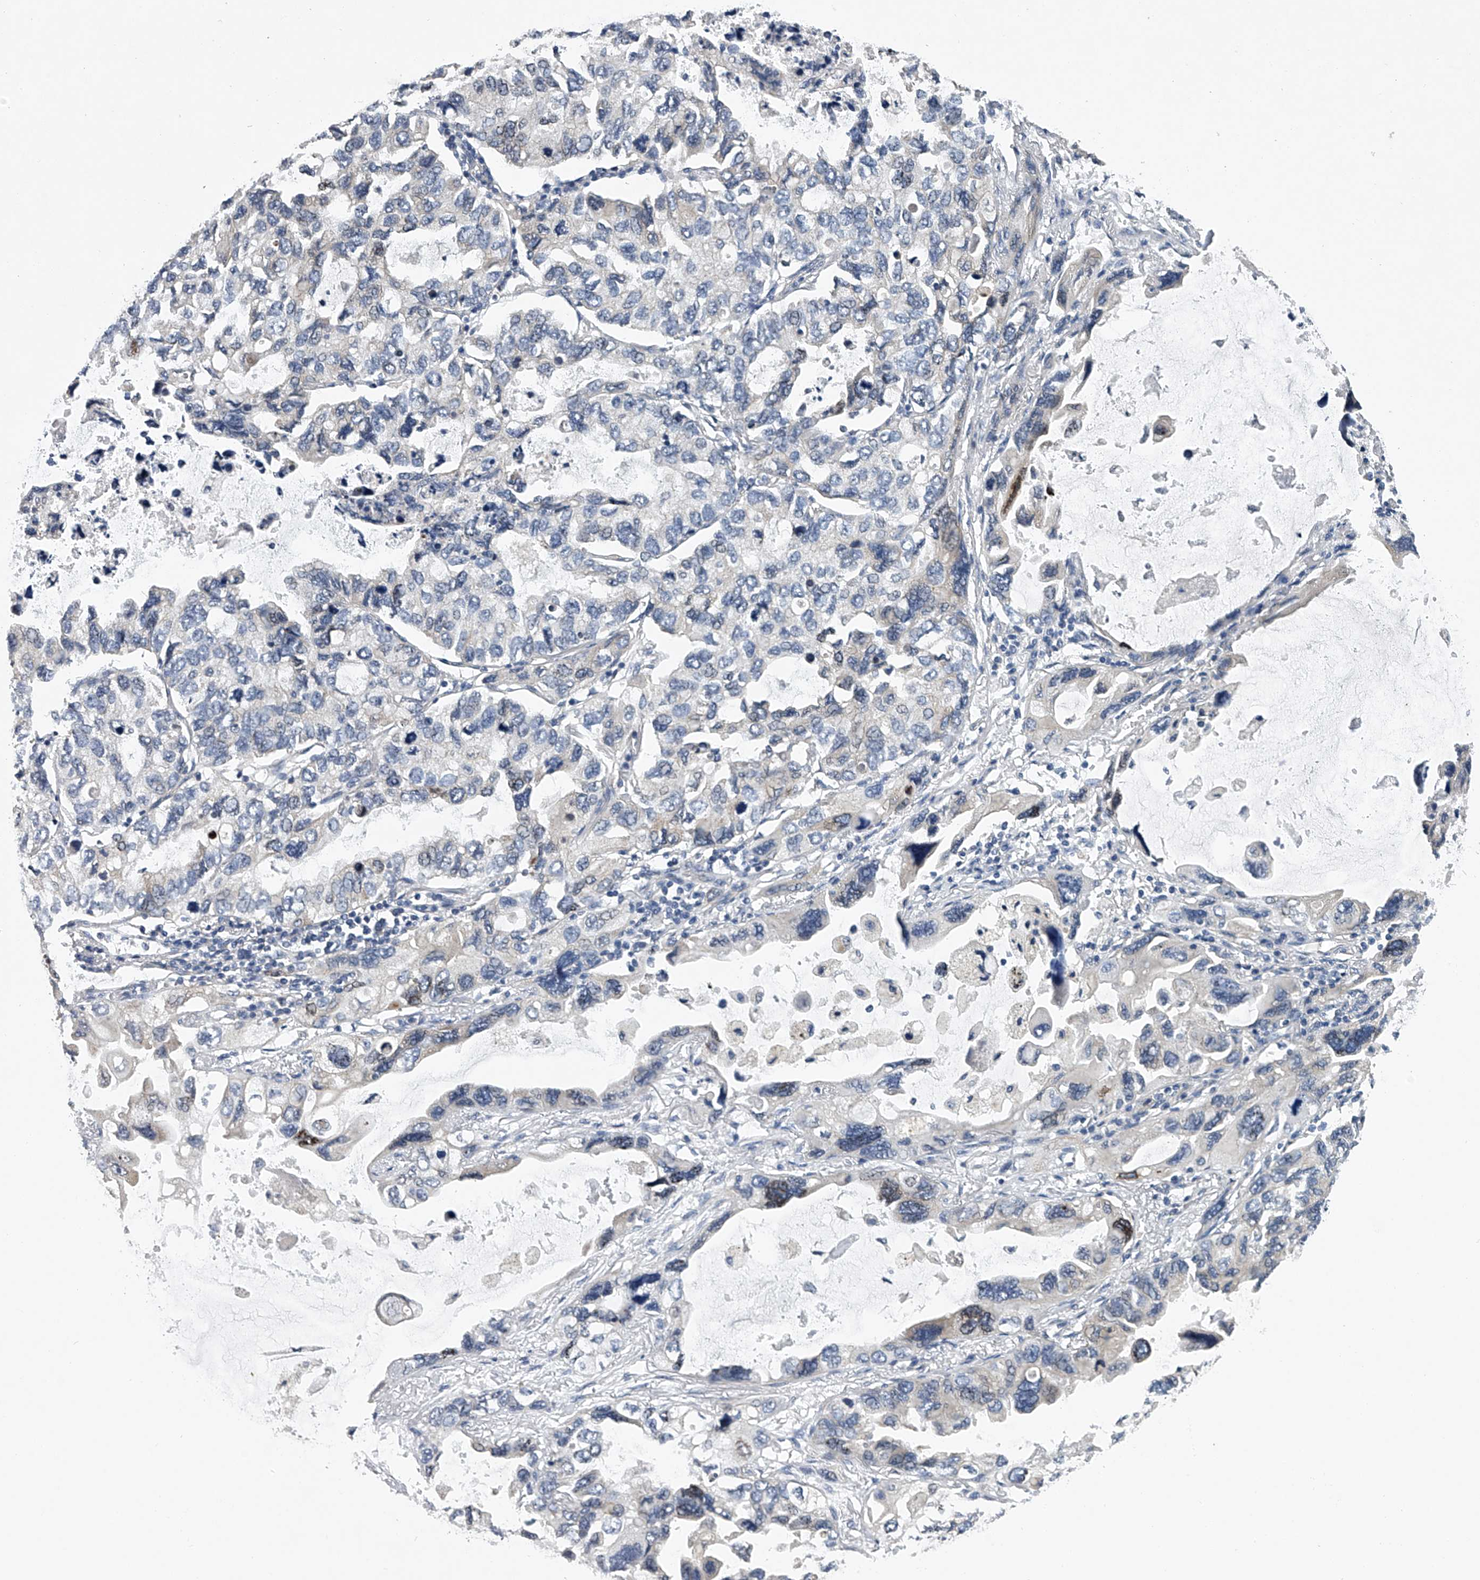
{"staining": {"intensity": "weak", "quantity": "<25%", "location": "cytoplasmic/membranous"}, "tissue": "lung cancer", "cell_type": "Tumor cells", "image_type": "cancer", "snomed": [{"axis": "morphology", "description": "Squamous cell carcinoma, NOS"}, {"axis": "topography", "description": "Lung"}], "caption": "There is no significant expression in tumor cells of lung cancer.", "gene": "RNF5", "patient": {"sex": "female", "age": 73}}